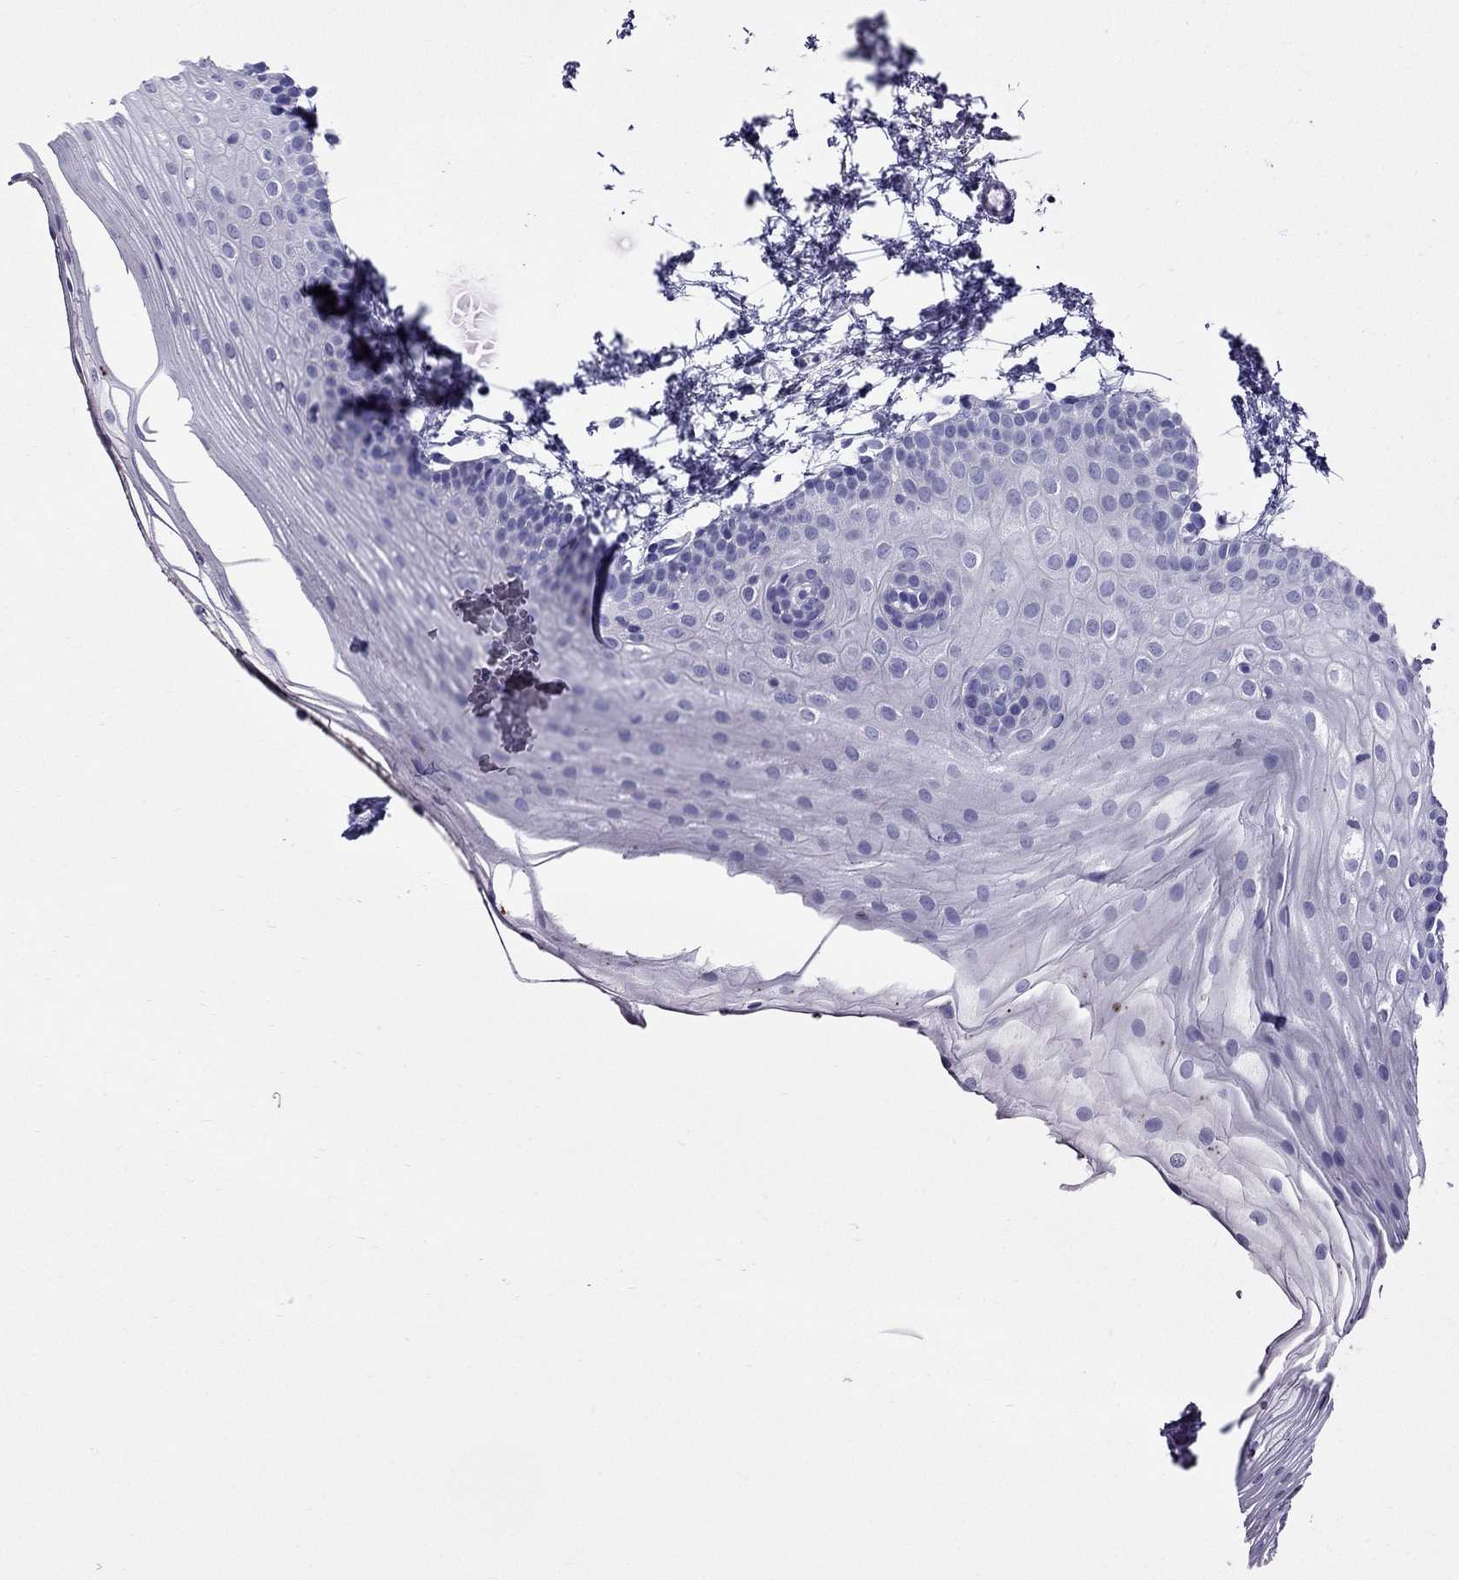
{"staining": {"intensity": "negative", "quantity": "none", "location": "none"}, "tissue": "oral mucosa", "cell_type": "Squamous epithelial cells", "image_type": "normal", "snomed": [{"axis": "morphology", "description": "Normal tissue, NOS"}, {"axis": "topography", "description": "Oral tissue"}], "caption": "Immunohistochemistry micrograph of normal oral mucosa: human oral mucosa stained with DAB (3,3'-diaminobenzidine) exhibits no significant protein expression in squamous epithelial cells. Brightfield microscopy of immunohistochemistry (IHC) stained with DAB (brown) and hematoxylin (blue), captured at high magnification.", "gene": "ZNF541", "patient": {"sex": "female", "age": 57}}